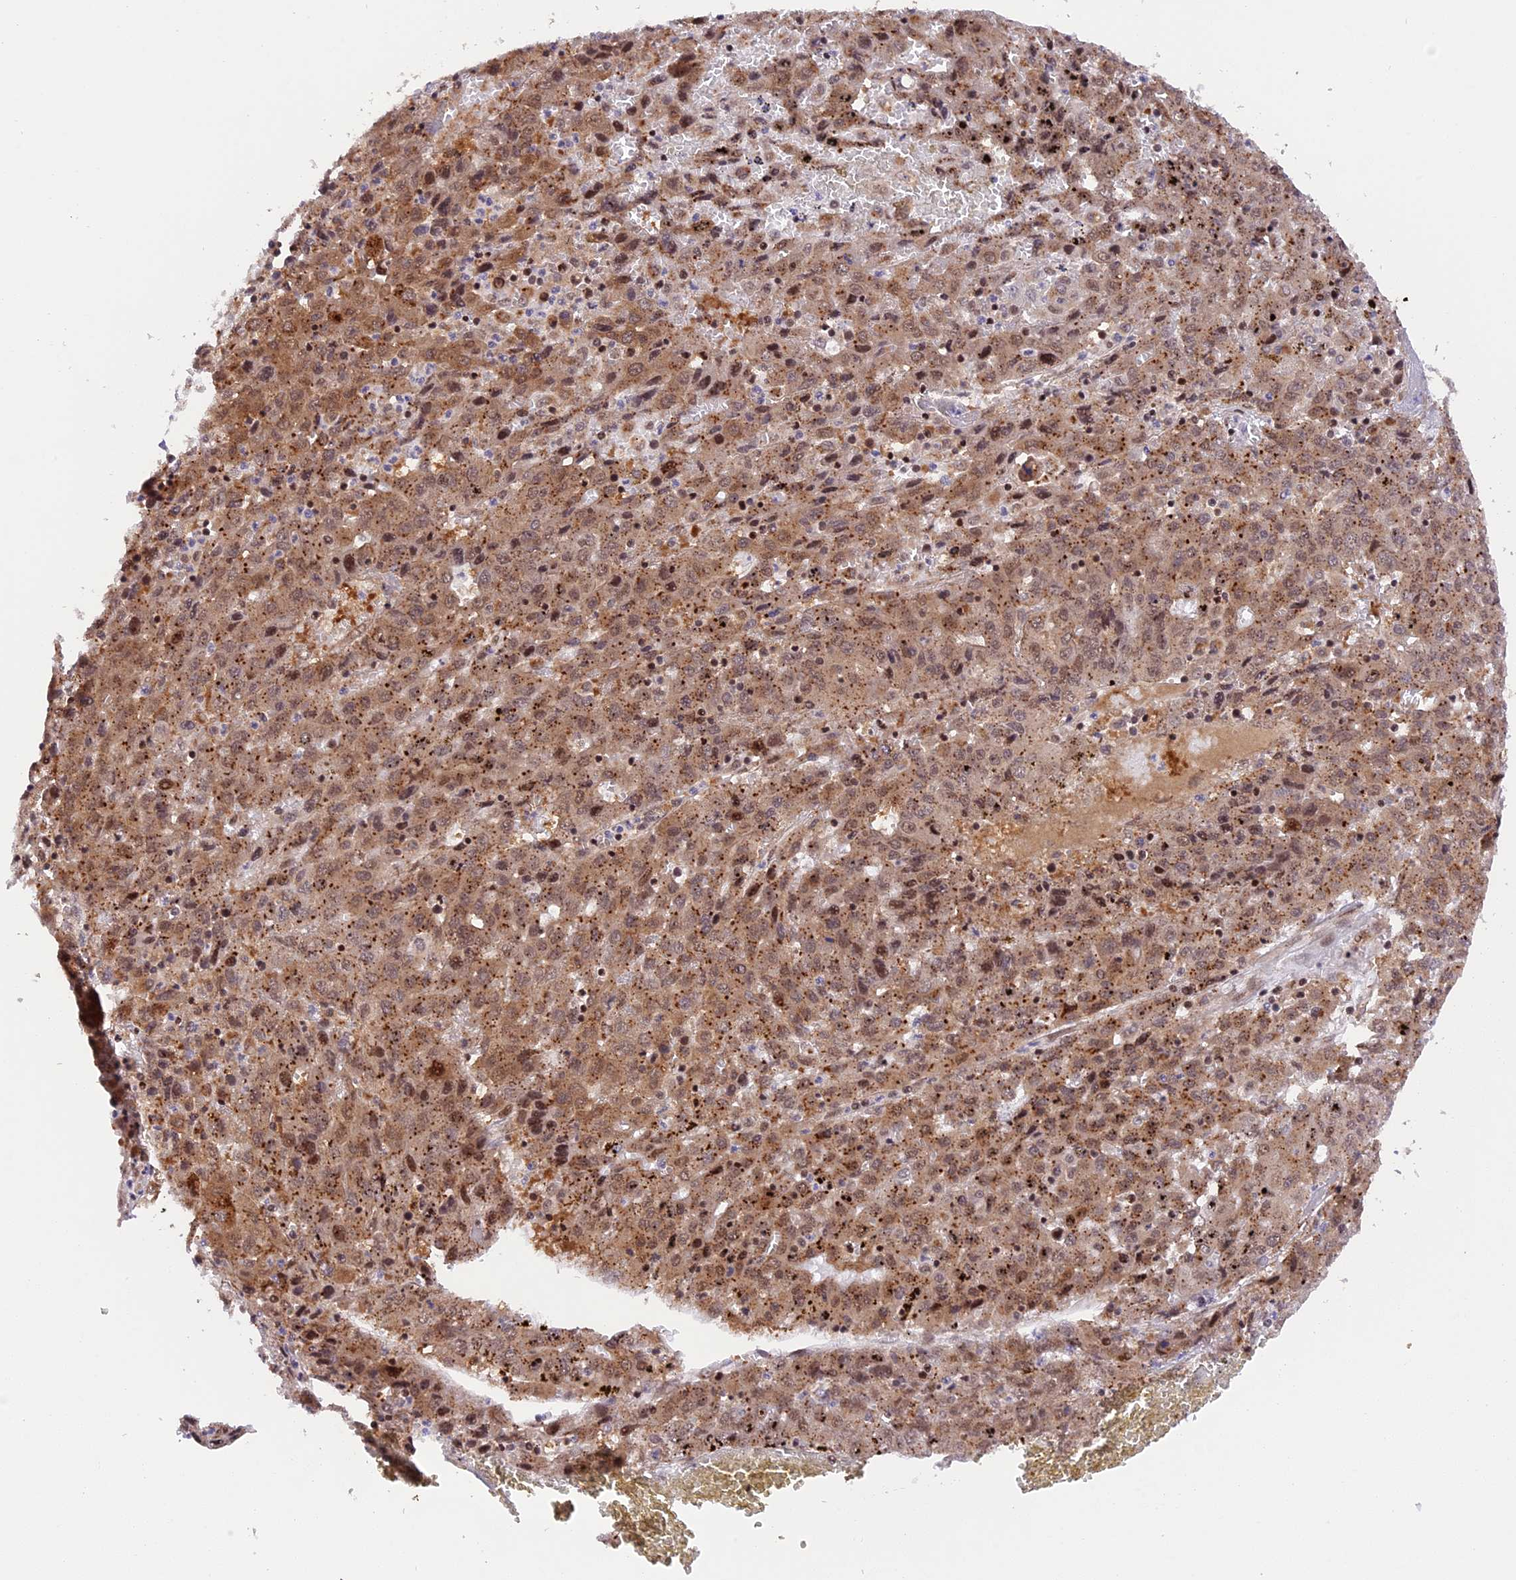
{"staining": {"intensity": "moderate", "quantity": ">75%", "location": "cytoplasmic/membranous,nuclear"}, "tissue": "liver cancer", "cell_type": "Tumor cells", "image_type": "cancer", "snomed": [{"axis": "morphology", "description": "Carcinoma, Hepatocellular, NOS"}, {"axis": "topography", "description": "Liver"}], "caption": "The image exhibits immunohistochemical staining of hepatocellular carcinoma (liver). There is moderate cytoplasmic/membranous and nuclear positivity is present in about >75% of tumor cells.", "gene": "SAMD4A", "patient": {"sex": "female", "age": 53}}